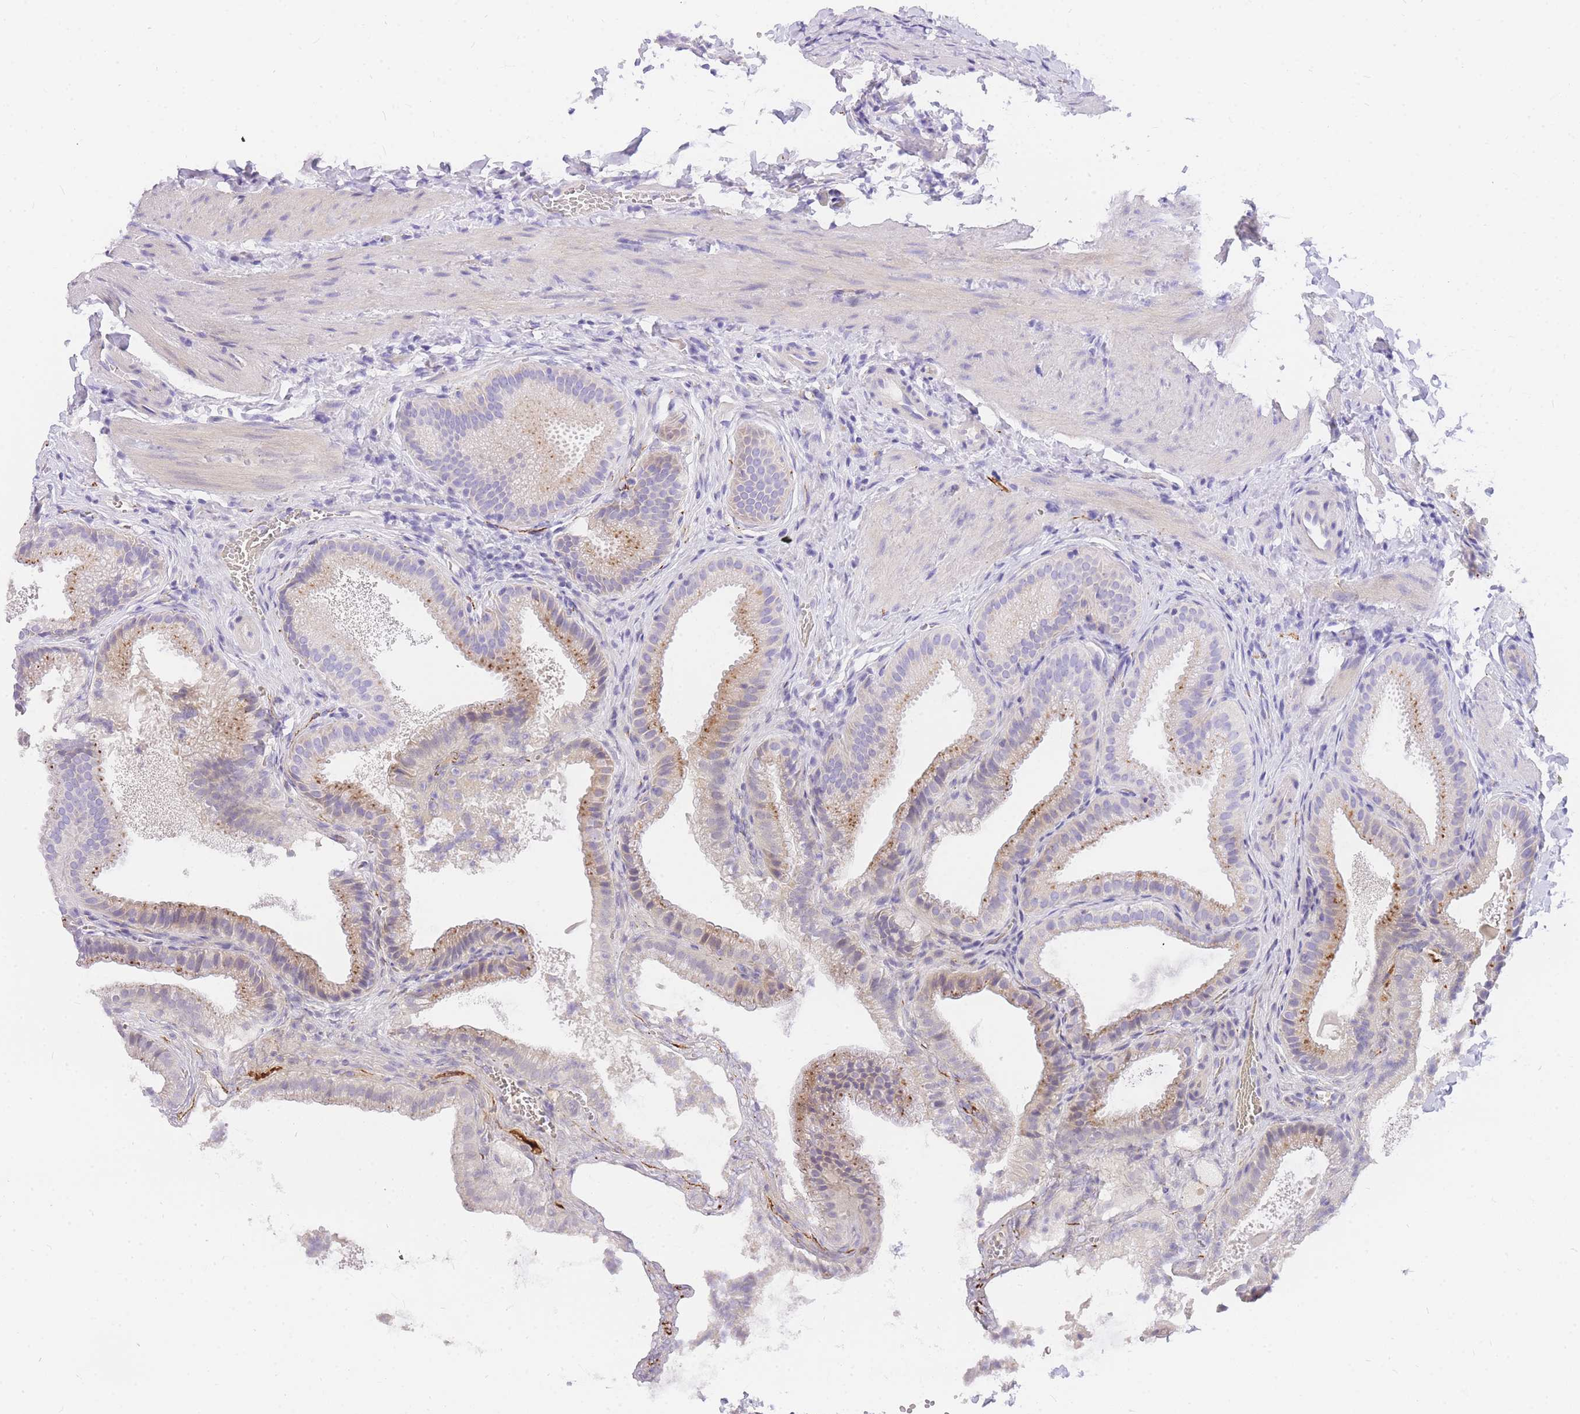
{"staining": {"intensity": "moderate", "quantity": "<25%", "location": "cytoplasmic/membranous"}, "tissue": "gallbladder", "cell_type": "Glandular cells", "image_type": "normal", "snomed": [{"axis": "morphology", "description": "Normal tissue, NOS"}, {"axis": "topography", "description": "Gallbladder"}], "caption": "Immunohistochemical staining of normal gallbladder shows low levels of moderate cytoplasmic/membranous staining in approximately <25% of glandular cells.", "gene": "UPK1A", "patient": {"sex": "male", "age": 38}}